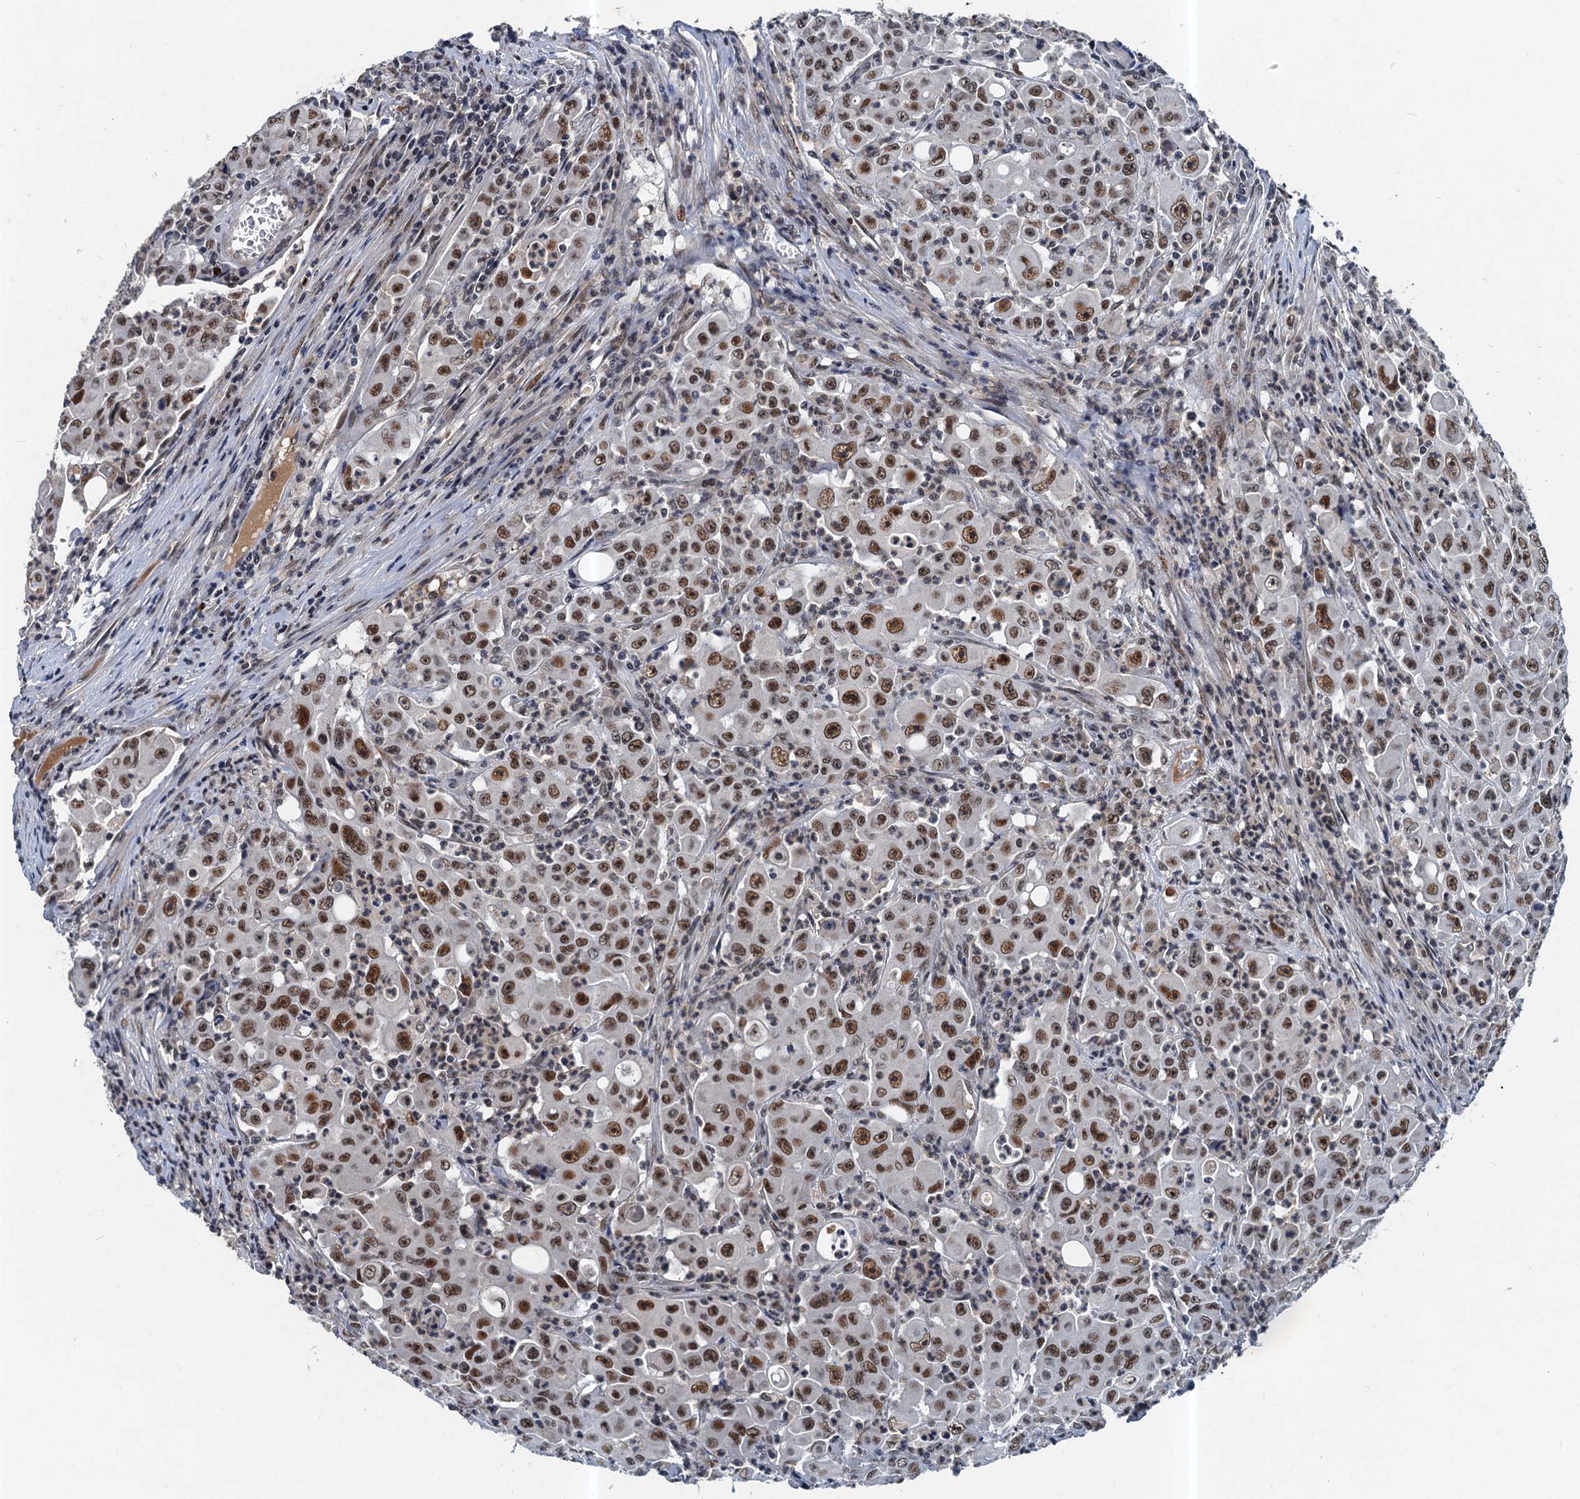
{"staining": {"intensity": "moderate", "quantity": ">75%", "location": "nuclear"}, "tissue": "colorectal cancer", "cell_type": "Tumor cells", "image_type": "cancer", "snomed": [{"axis": "morphology", "description": "Adenocarcinoma, NOS"}, {"axis": "topography", "description": "Colon"}], "caption": "Colorectal adenocarcinoma stained with DAB IHC exhibits medium levels of moderate nuclear positivity in about >75% of tumor cells.", "gene": "CSTF3", "patient": {"sex": "male", "age": 51}}